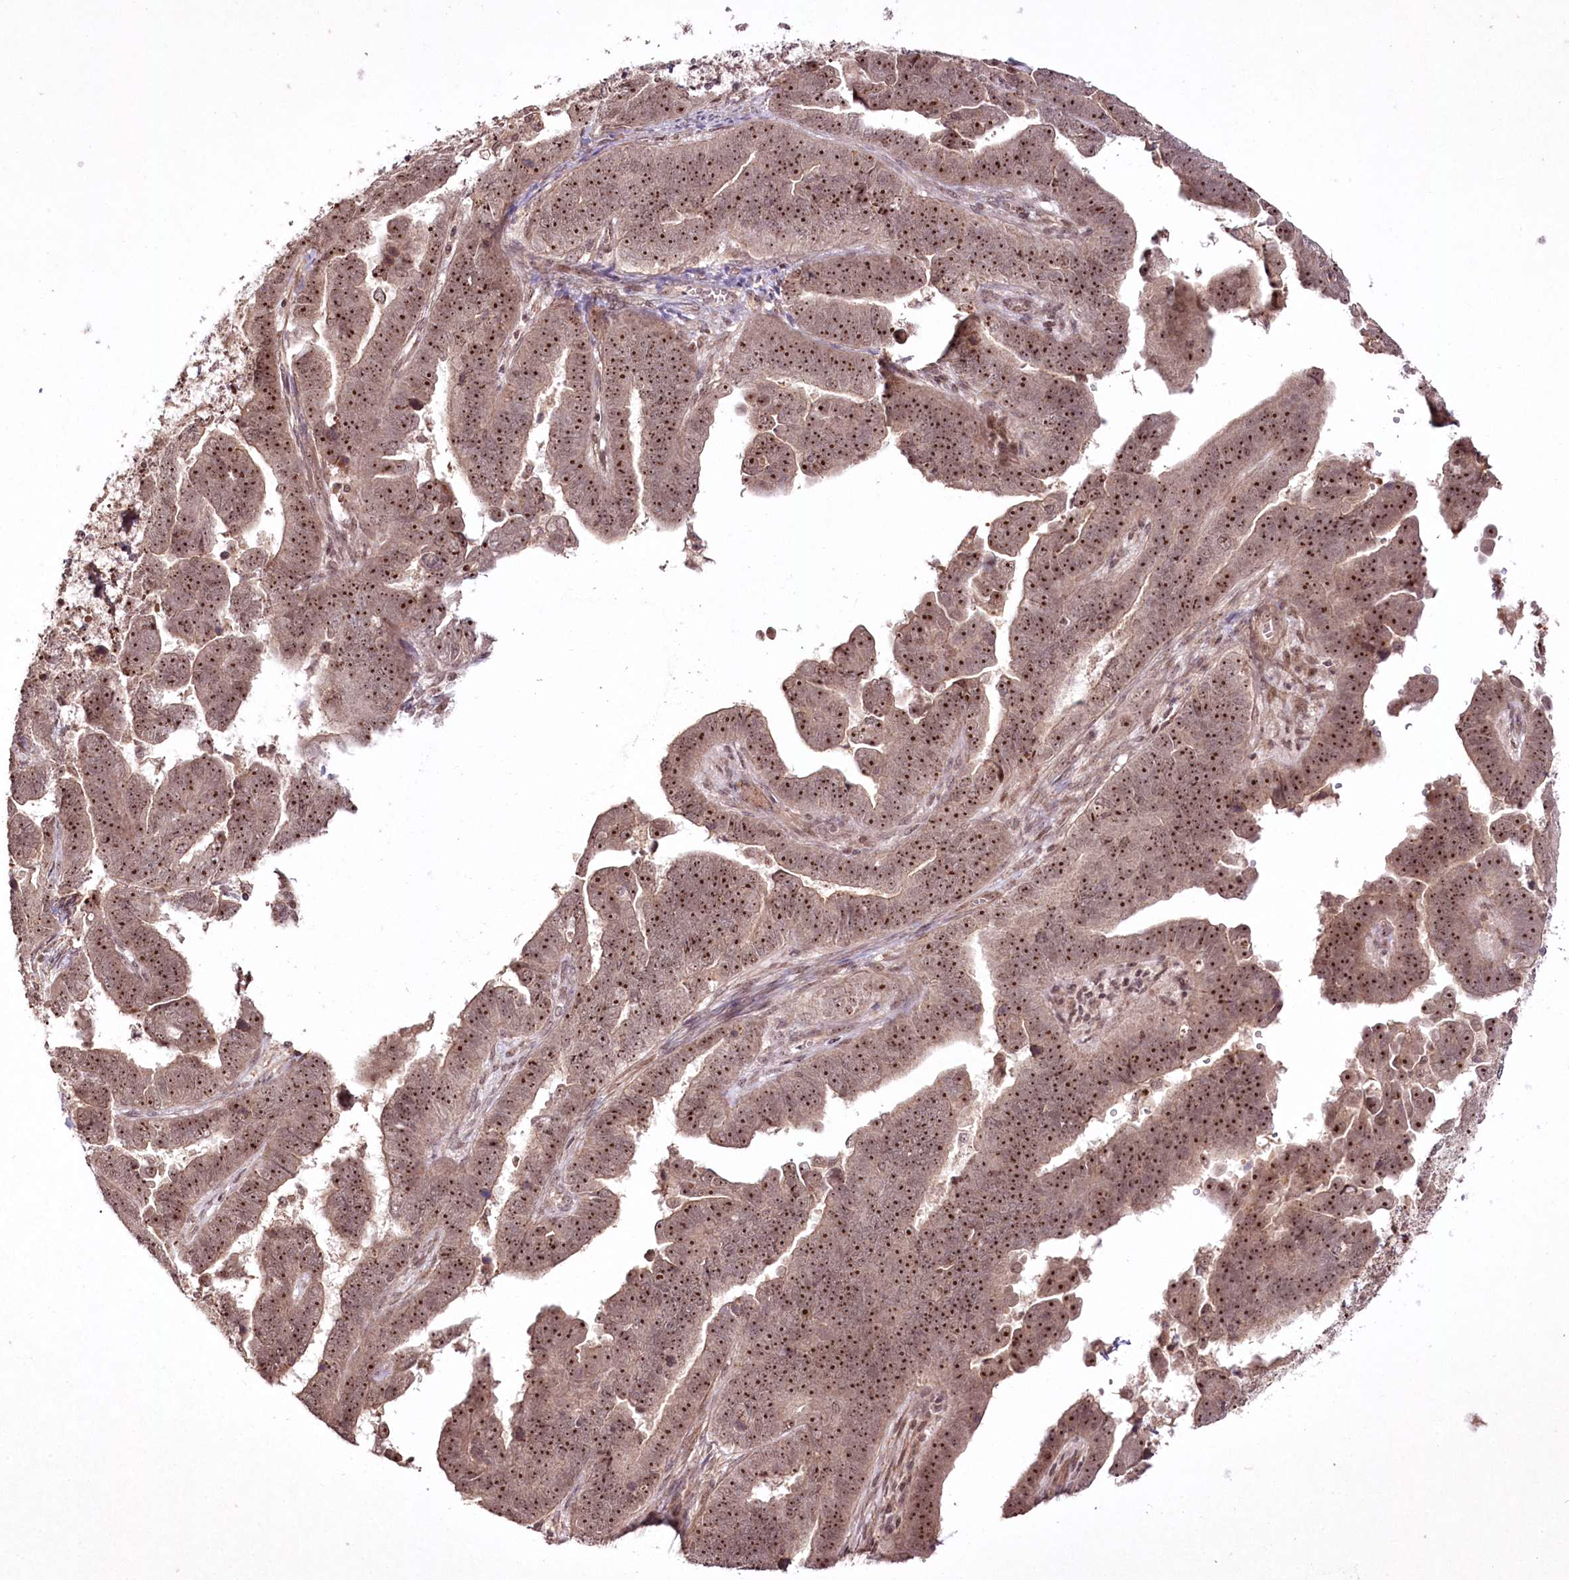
{"staining": {"intensity": "moderate", "quantity": ">75%", "location": "cytoplasmic/membranous,nuclear"}, "tissue": "endometrial cancer", "cell_type": "Tumor cells", "image_type": "cancer", "snomed": [{"axis": "morphology", "description": "Adenocarcinoma, NOS"}, {"axis": "topography", "description": "Endometrium"}], "caption": "Moderate cytoplasmic/membranous and nuclear positivity for a protein is present in approximately >75% of tumor cells of endometrial adenocarcinoma using immunohistochemistry.", "gene": "CCDC59", "patient": {"sex": "female", "age": 75}}